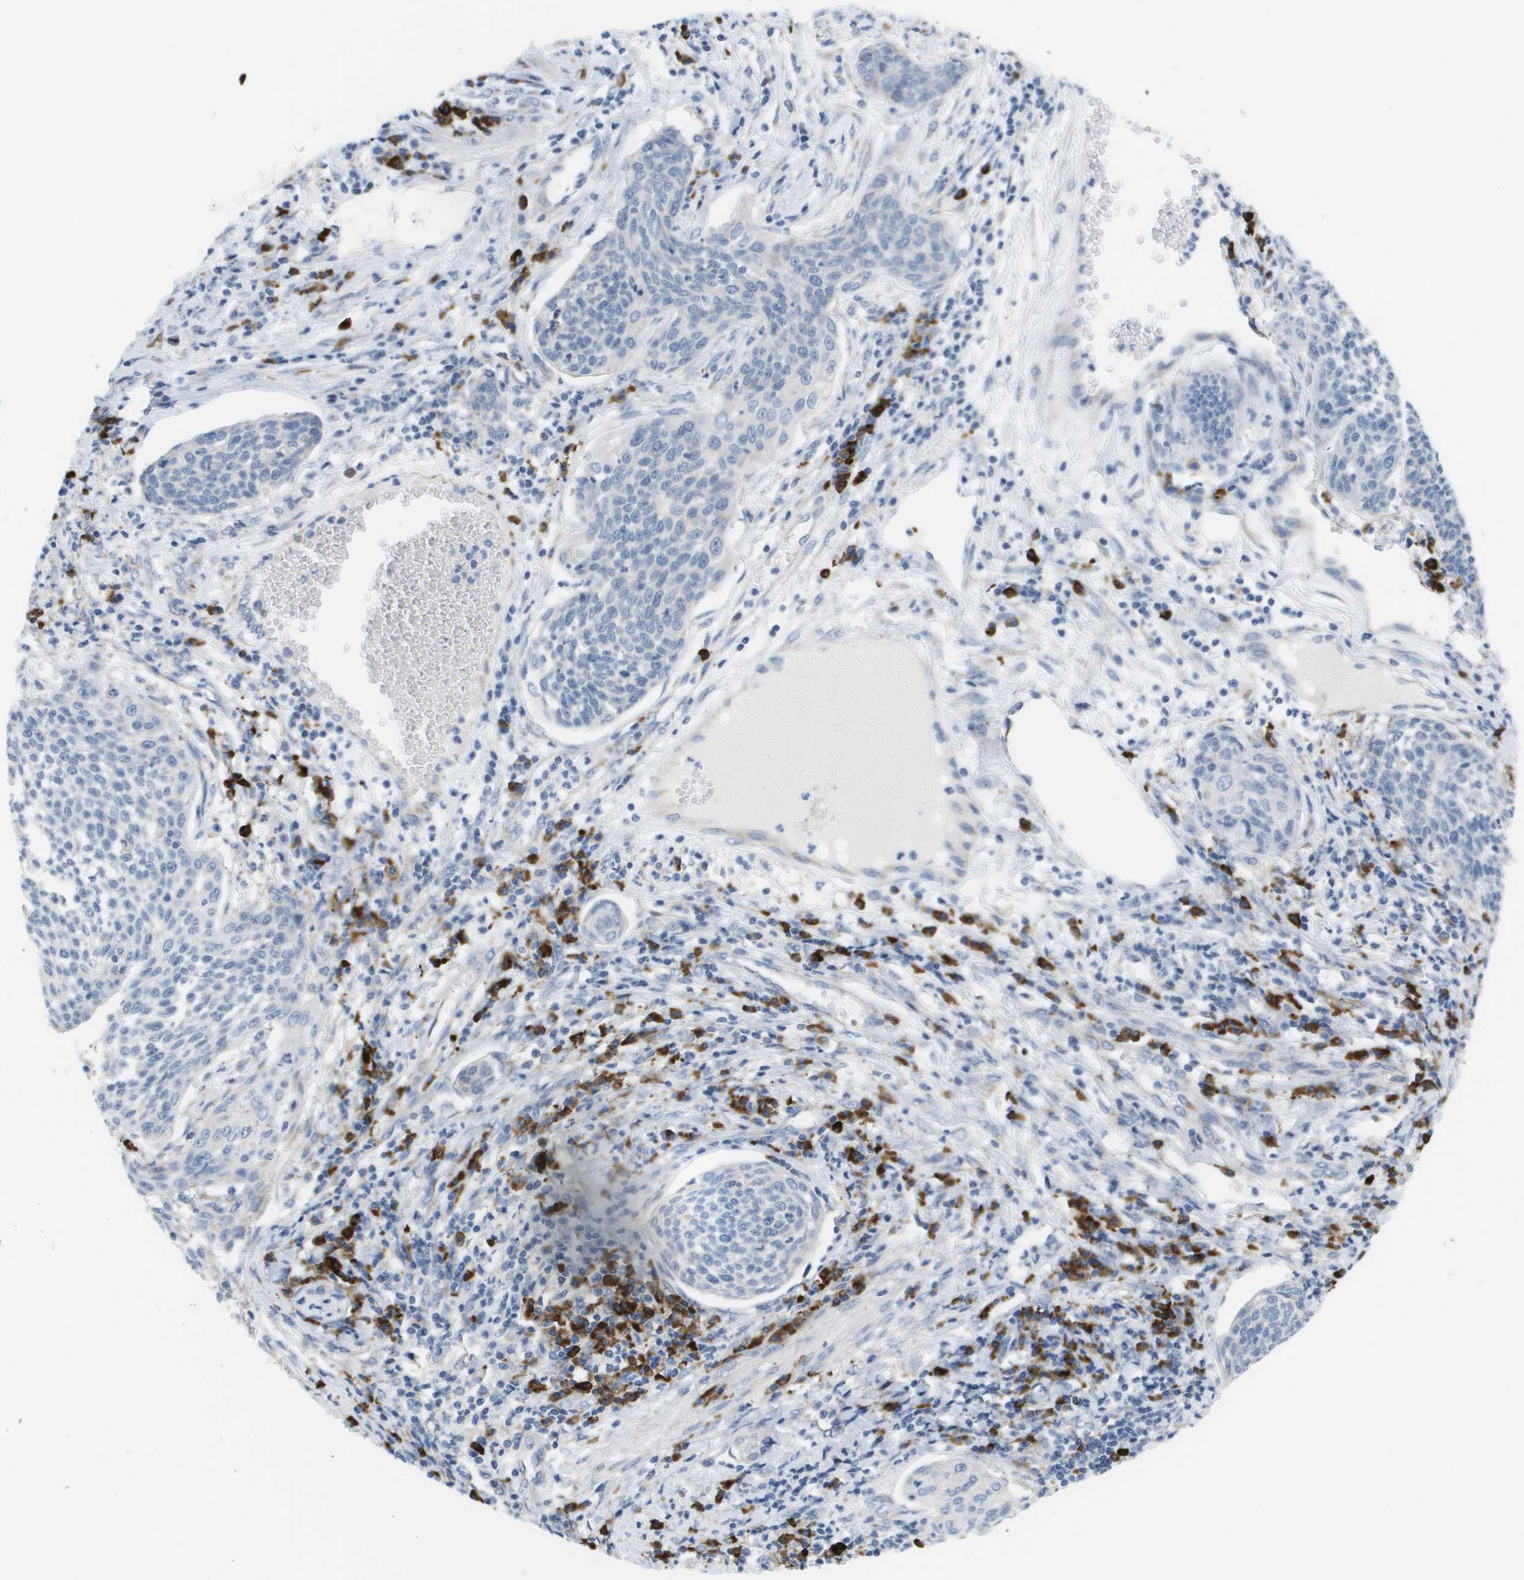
{"staining": {"intensity": "negative", "quantity": "none", "location": "none"}, "tissue": "cervical cancer", "cell_type": "Tumor cells", "image_type": "cancer", "snomed": [{"axis": "morphology", "description": "Squamous cell carcinoma, NOS"}, {"axis": "topography", "description": "Cervix"}], "caption": "The histopathology image shows no staining of tumor cells in cervical cancer.", "gene": "CD3G", "patient": {"sex": "female", "age": 34}}